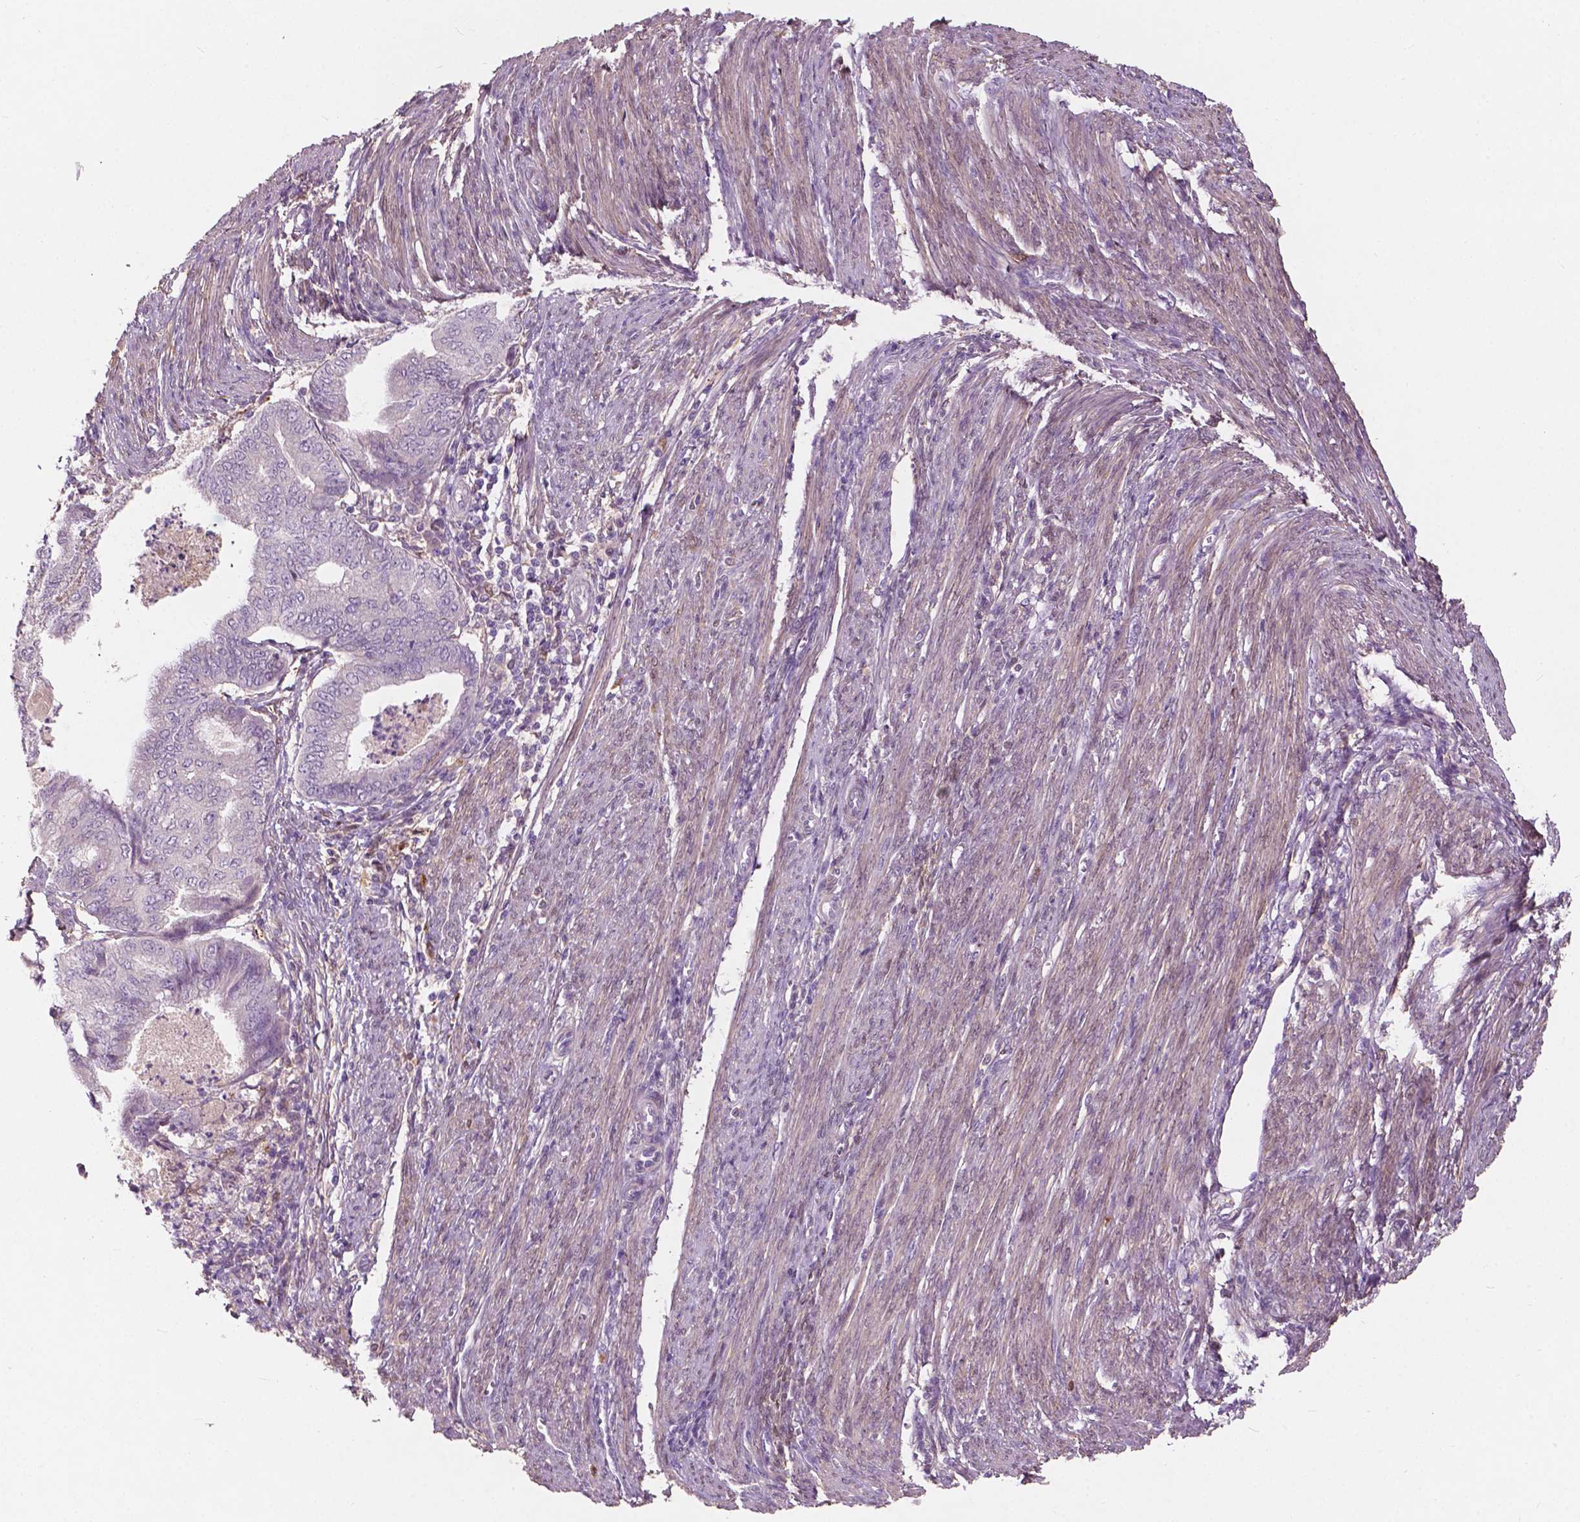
{"staining": {"intensity": "negative", "quantity": "none", "location": "none"}, "tissue": "endometrial cancer", "cell_type": "Tumor cells", "image_type": "cancer", "snomed": [{"axis": "morphology", "description": "Adenocarcinoma, NOS"}, {"axis": "topography", "description": "Endometrium"}], "caption": "The histopathology image exhibits no significant expression in tumor cells of endometrial cancer (adenocarcinoma).", "gene": "GPR37", "patient": {"sex": "female", "age": 79}}